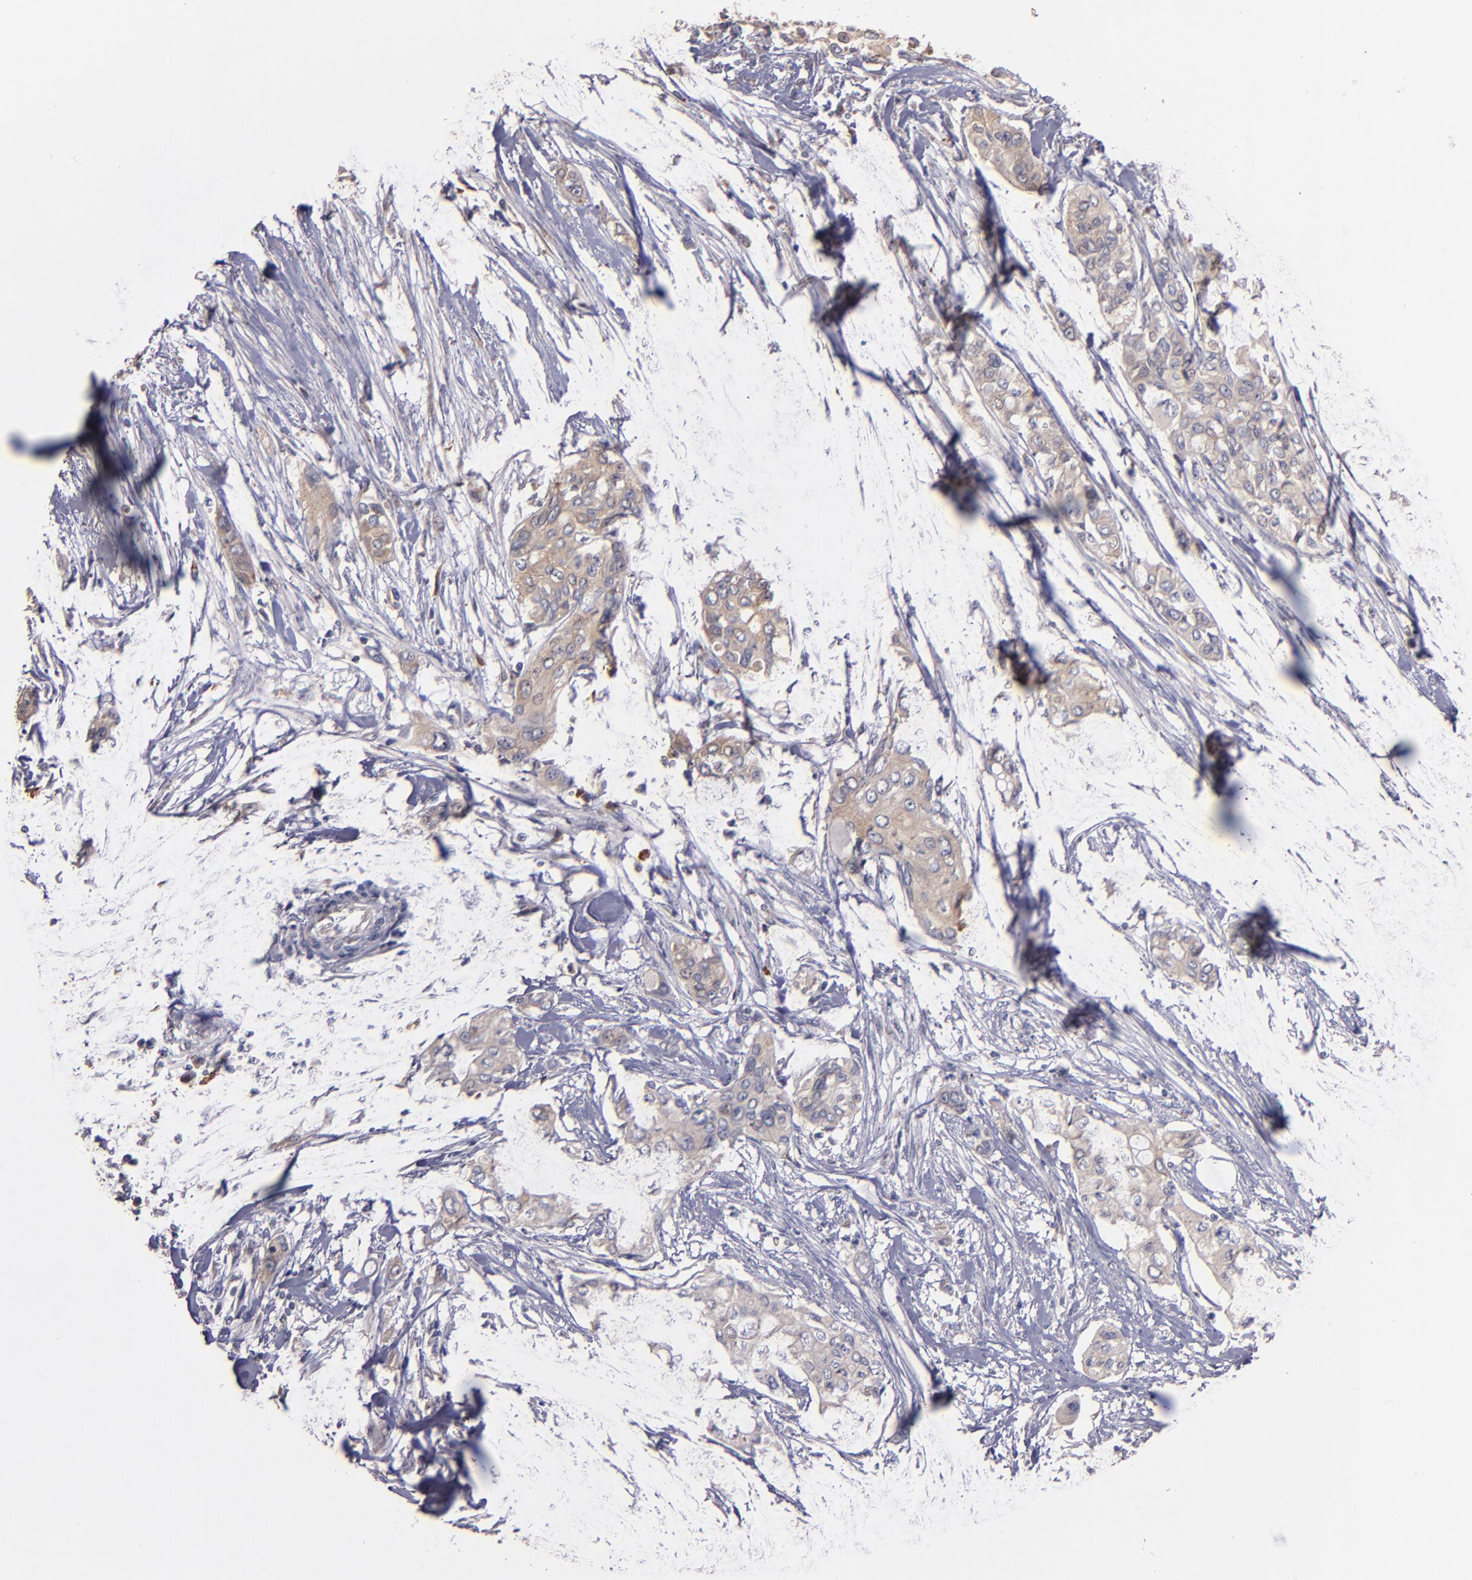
{"staining": {"intensity": "weak", "quantity": ">75%", "location": "cytoplasmic/membranous"}, "tissue": "pancreatic cancer", "cell_type": "Tumor cells", "image_type": "cancer", "snomed": [{"axis": "morphology", "description": "Adenocarcinoma, NOS"}, {"axis": "topography", "description": "Pancreas"}], "caption": "An image of human pancreatic cancer stained for a protein shows weak cytoplasmic/membranous brown staining in tumor cells.", "gene": "IFIH1", "patient": {"sex": "female", "age": 60}}